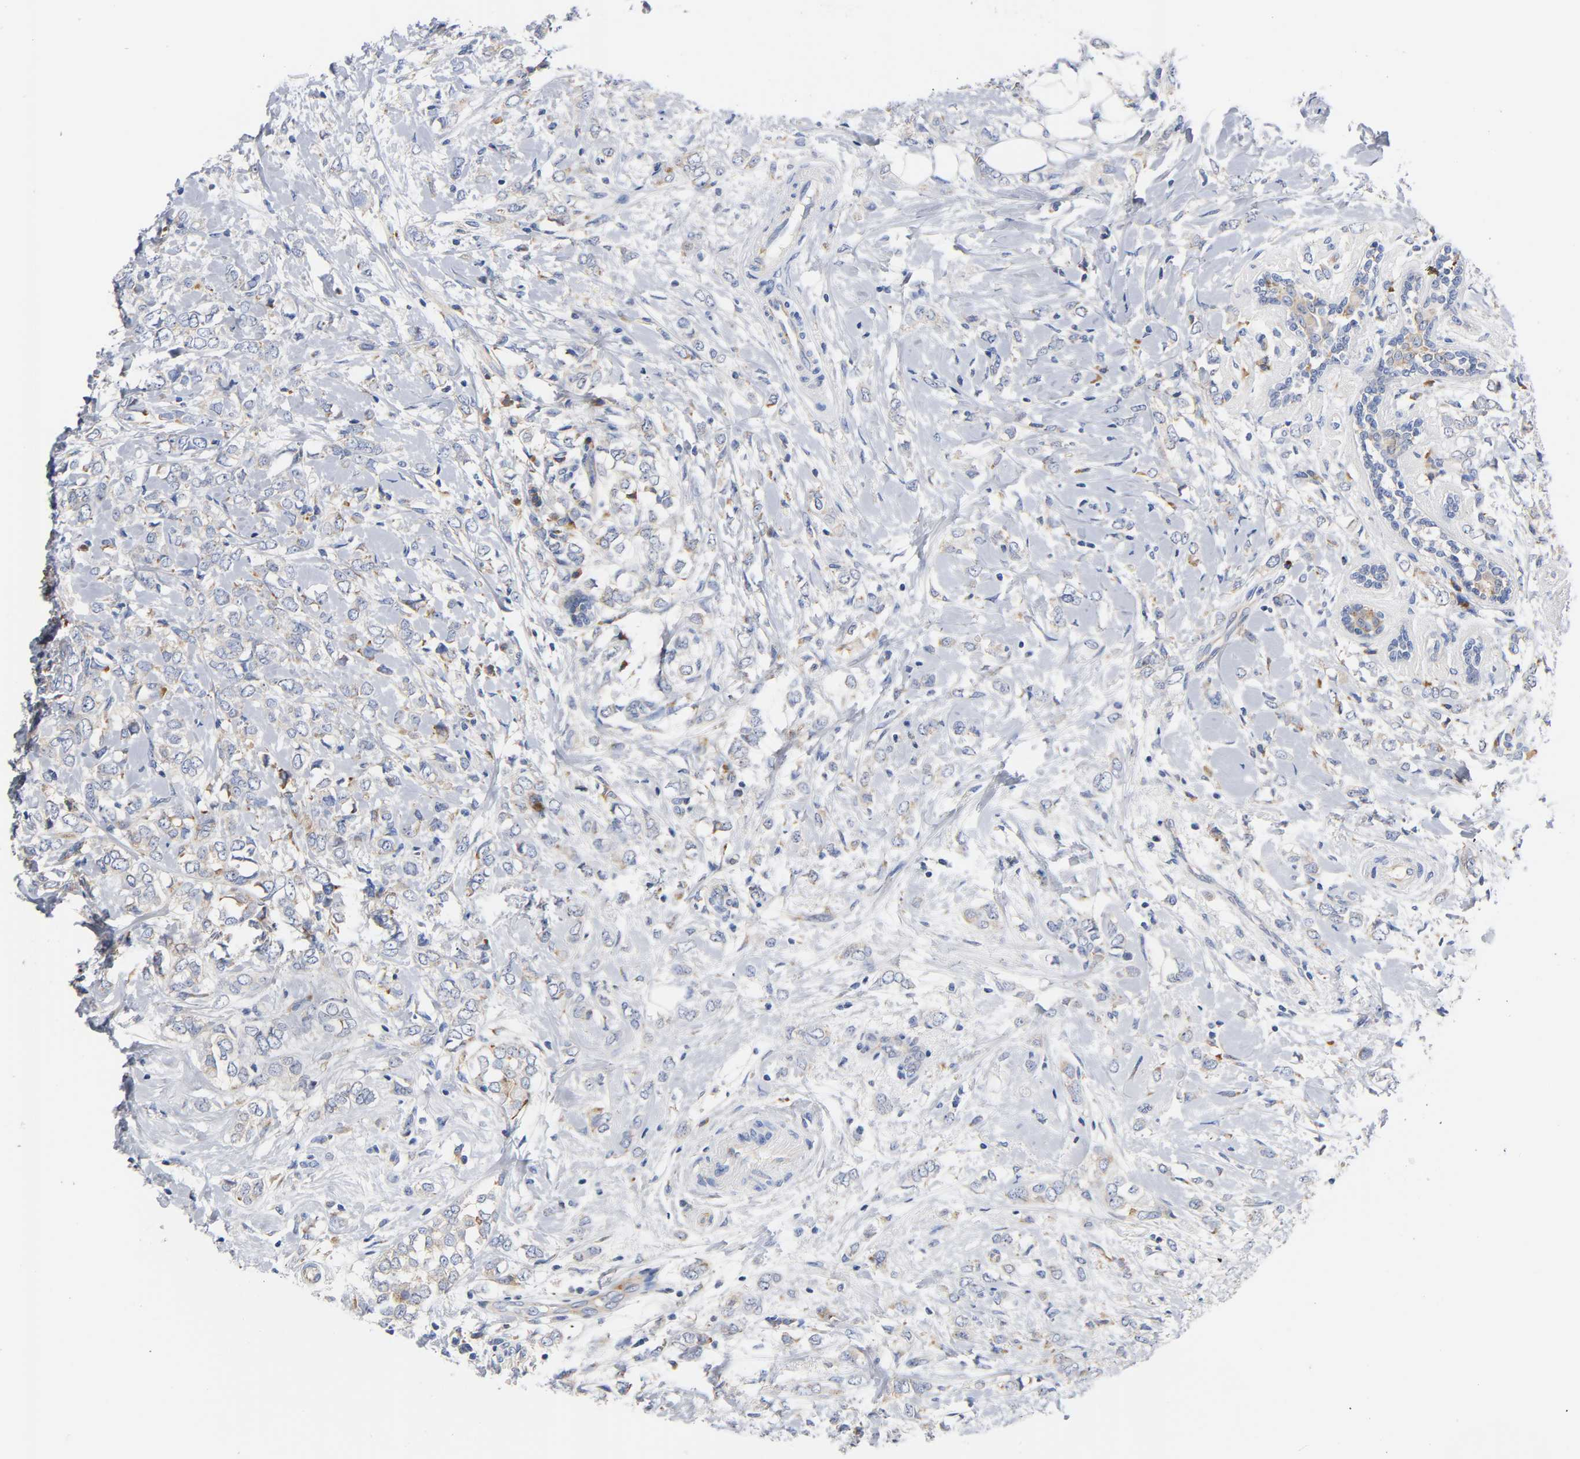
{"staining": {"intensity": "weak", "quantity": "<25%", "location": "cytoplasmic/membranous"}, "tissue": "breast cancer", "cell_type": "Tumor cells", "image_type": "cancer", "snomed": [{"axis": "morphology", "description": "Normal tissue, NOS"}, {"axis": "morphology", "description": "Lobular carcinoma"}, {"axis": "topography", "description": "Breast"}], "caption": "Immunohistochemical staining of breast lobular carcinoma shows no significant staining in tumor cells.", "gene": "REL", "patient": {"sex": "female", "age": 47}}